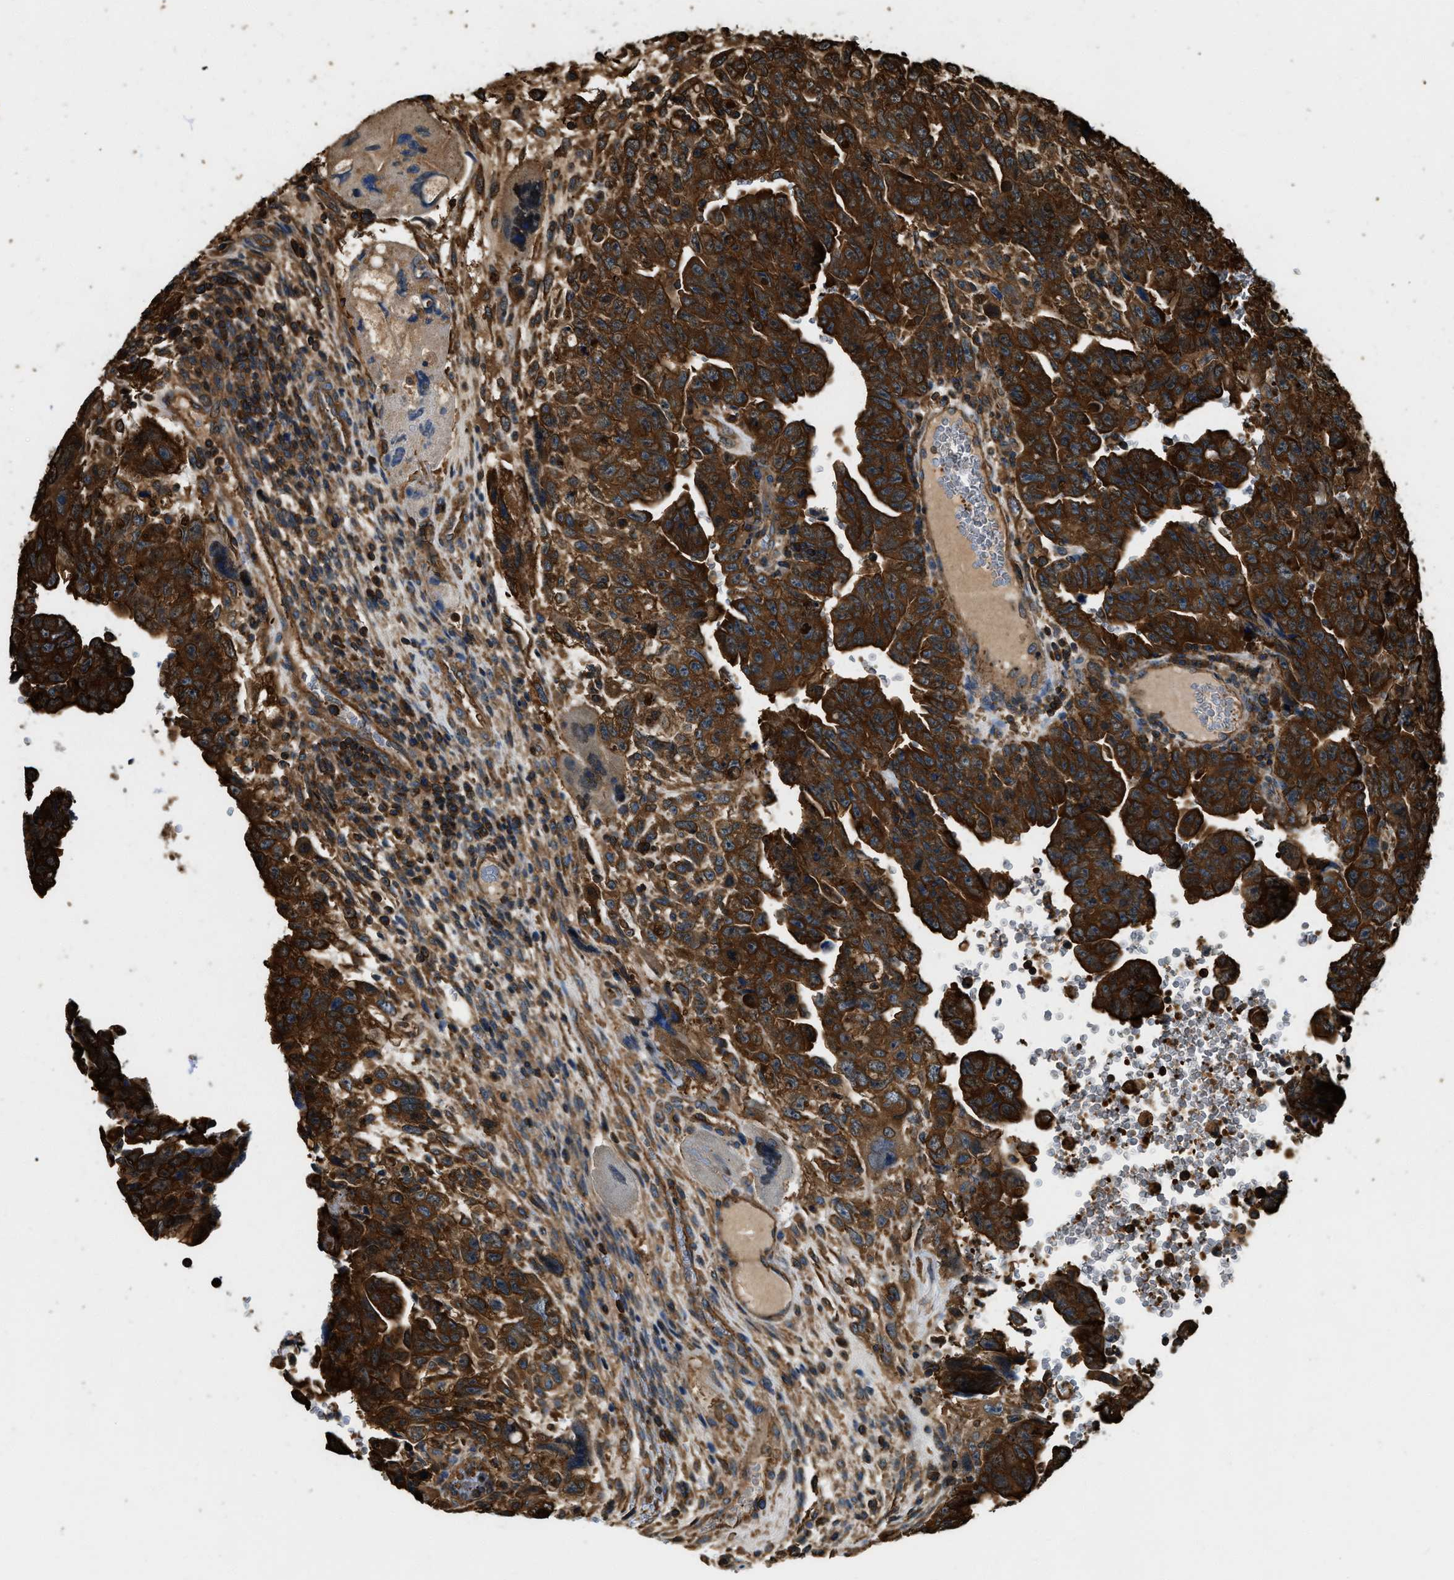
{"staining": {"intensity": "strong", "quantity": ">75%", "location": "cytoplasmic/membranous"}, "tissue": "testis cancer", "cell_type": "Tumor cells", "image_type": "cancer", "snomed": [{"axis": "morphology", "description": "Carcinoma, Embryonal, NOS"}, {"axis": "topography", "description": "Testis"}], "caption": "Tumor cells show strong cytoplasmic/membranous positivity in approximately >75% of cells in testis cancer. (Stains: DAB in brown, nuclei in blue, Microscopy: brightfield microscopy at high magnification).", "gene": "YARS1", "patient": {"sex": "male", "age": 28}}